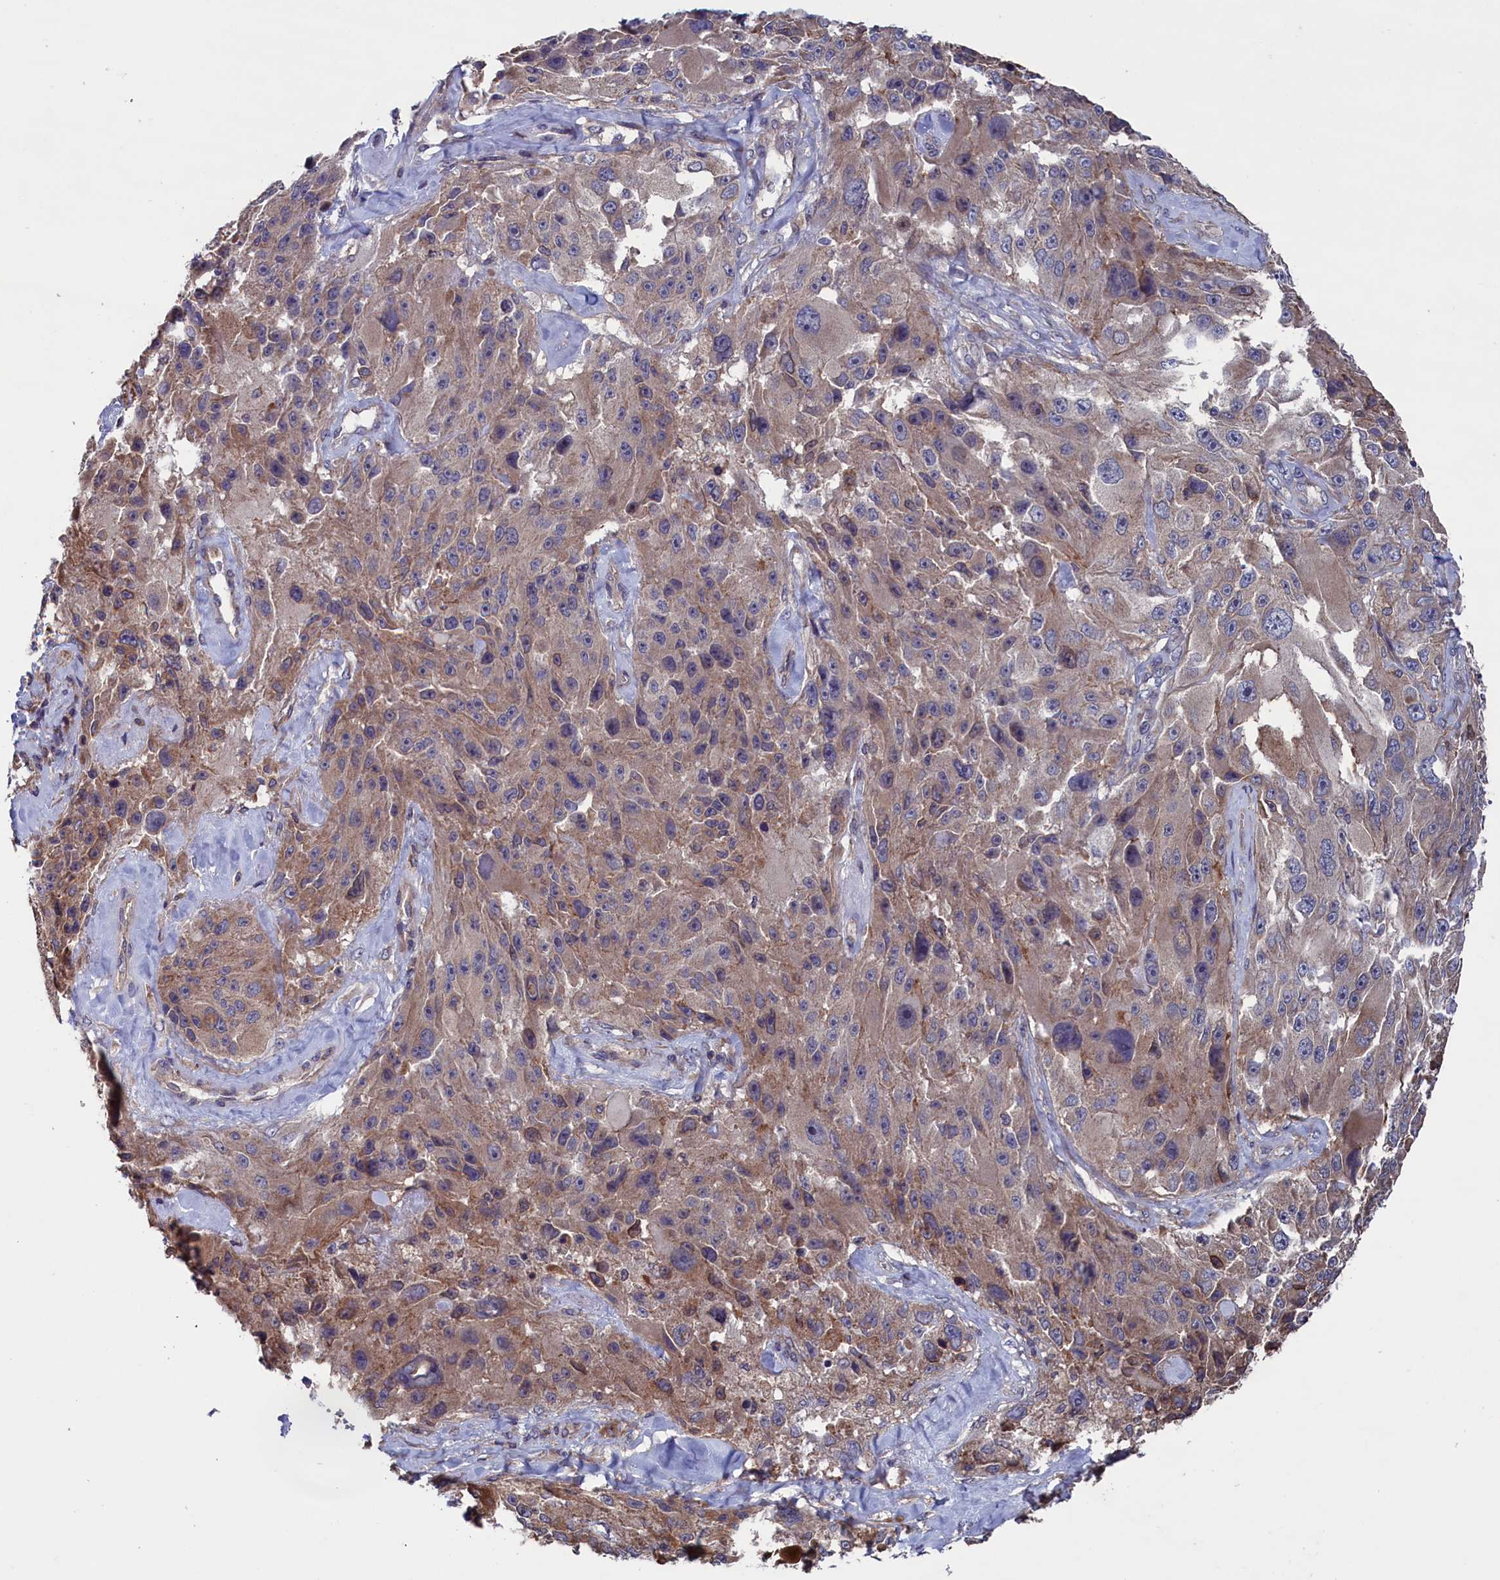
{"staining": {"intensity": "weak", "quantity": ">75%", "location": "cytoplasmic/membranous"}, "tissue": "melanoma", "cell_type": "Tumor cells", "image_type": "cancer", "snomed": [{"axis": "morphology", "description": "Malignant melanoma, Metastatic site"}, {"axis": "topography", "description": "Lymph node"}], "caption": "This micrograph displays melanoma stained with IHC to label a protein in brown. The cytoplasmic/membranous of tumor cells show weak positivity for the protein. Nuclei are counter-stained blue.", "gene": "SPATA13", "patient": {"sex": "male", "age": 62}}